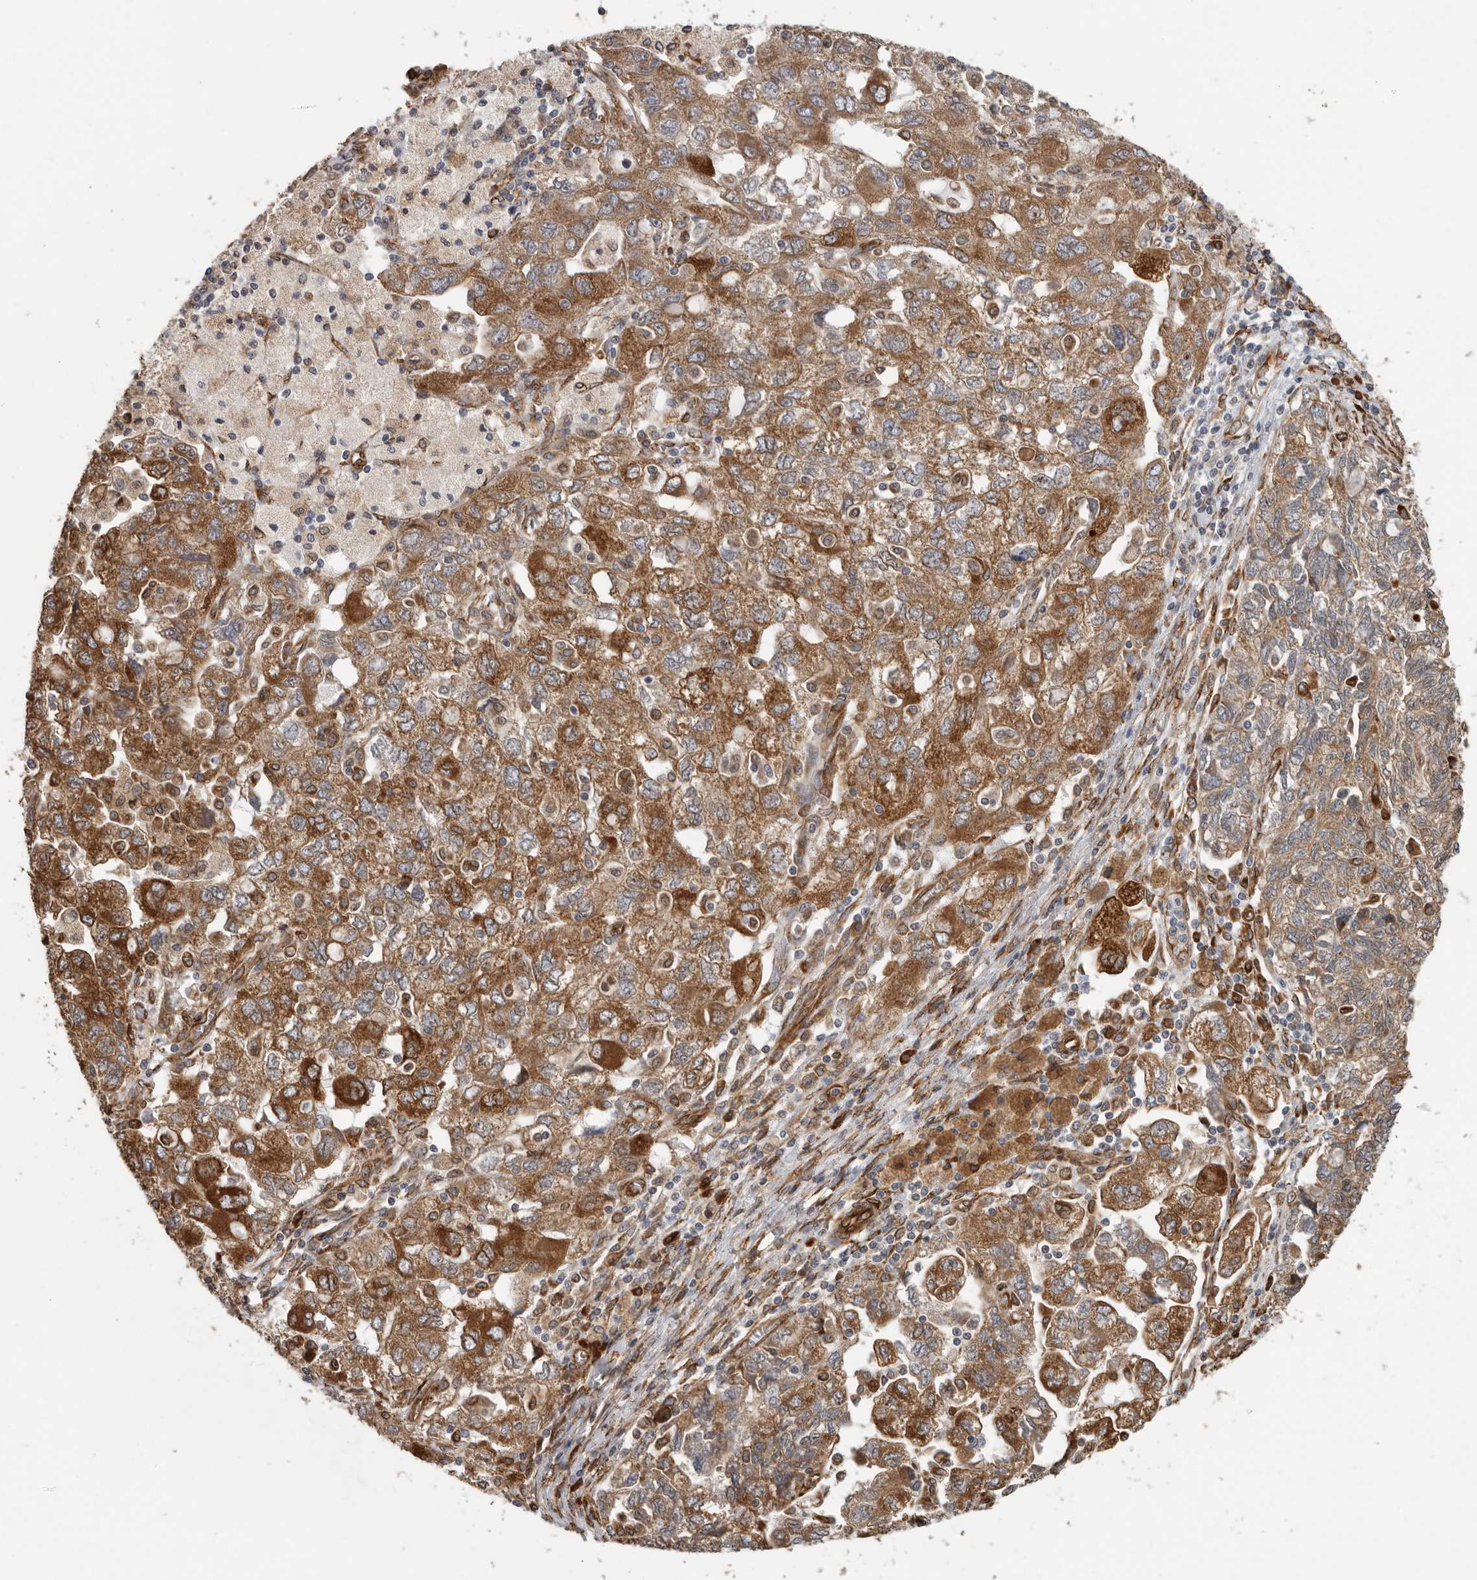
{"staining": {"intensity": "moderate", "quantity": ">75%", "location": "cytoplasmic/membranous"}, "tissue": "ovarian cancer", "cell_type": "Tumor cells", "image_type": "cancer", "snomed": [{"axis": "morphology", "description": "Carcinoma, NOS"}, {"axis": "morphology", "description": "Cystadenocarcinoma, serous, NOS"}, {"axis": "topography", "description": "Ovary"}], "caption": "Tumor cells display medium levels of moderate cytoplasmic/membranous positivity in approximately >75% of cells in human ovarian cancer (serous cystadenocarcinoma). (DAB IHC with brightfield microscopy, high magnification).", "gene": "CEP350", "patient": {"sex": "female", "age": 69}}